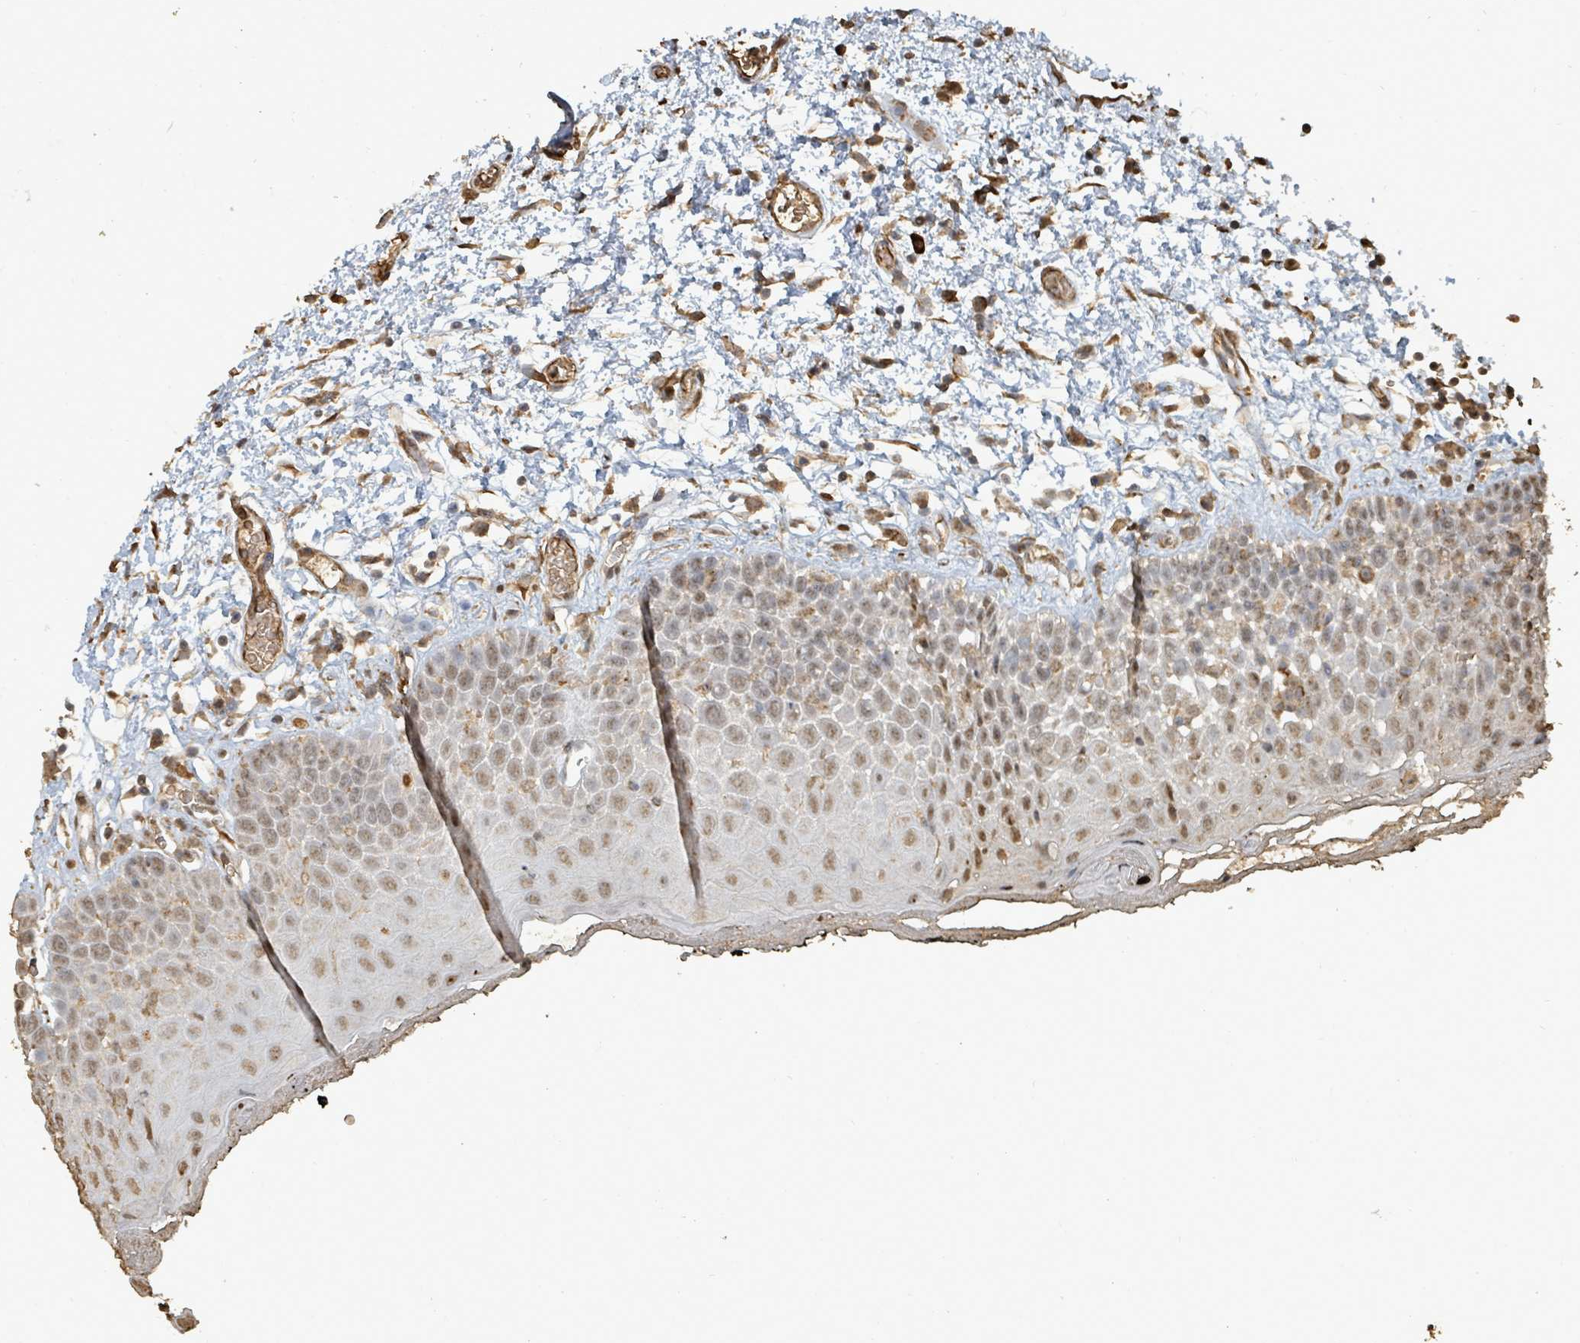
{"staining": {"intensity": "weak", "quantity": "25%-75%", "location": "nuclear"}, "tissue": "oral mucosa", "cell_type": "Squamous epithelial cells", "image_type": "normal", "snomed": [{"axis": "morphology", "description": "Normal tissue, NOS"}, {"axis": "morphology", "description": "Squamous cell carcinoma, NOS"}, {"axis": "topography", "description": "Oral tissue"}, {"axis": "topography", "description": "Tounge, NOS"}, {"axis": "topography", "description": "Head-Neck"}], "caption": "IHC image of normal oral mucosa: oral mucosa stained using immunohistochemistry (IHC) reveals low levels of weak protein expression localized specifically in the nuclear of squamous epithelial cells, appearing as a nuclear brown color.", "gene": "C6orf52", "patient": {"sex": "male", "age": 76}}